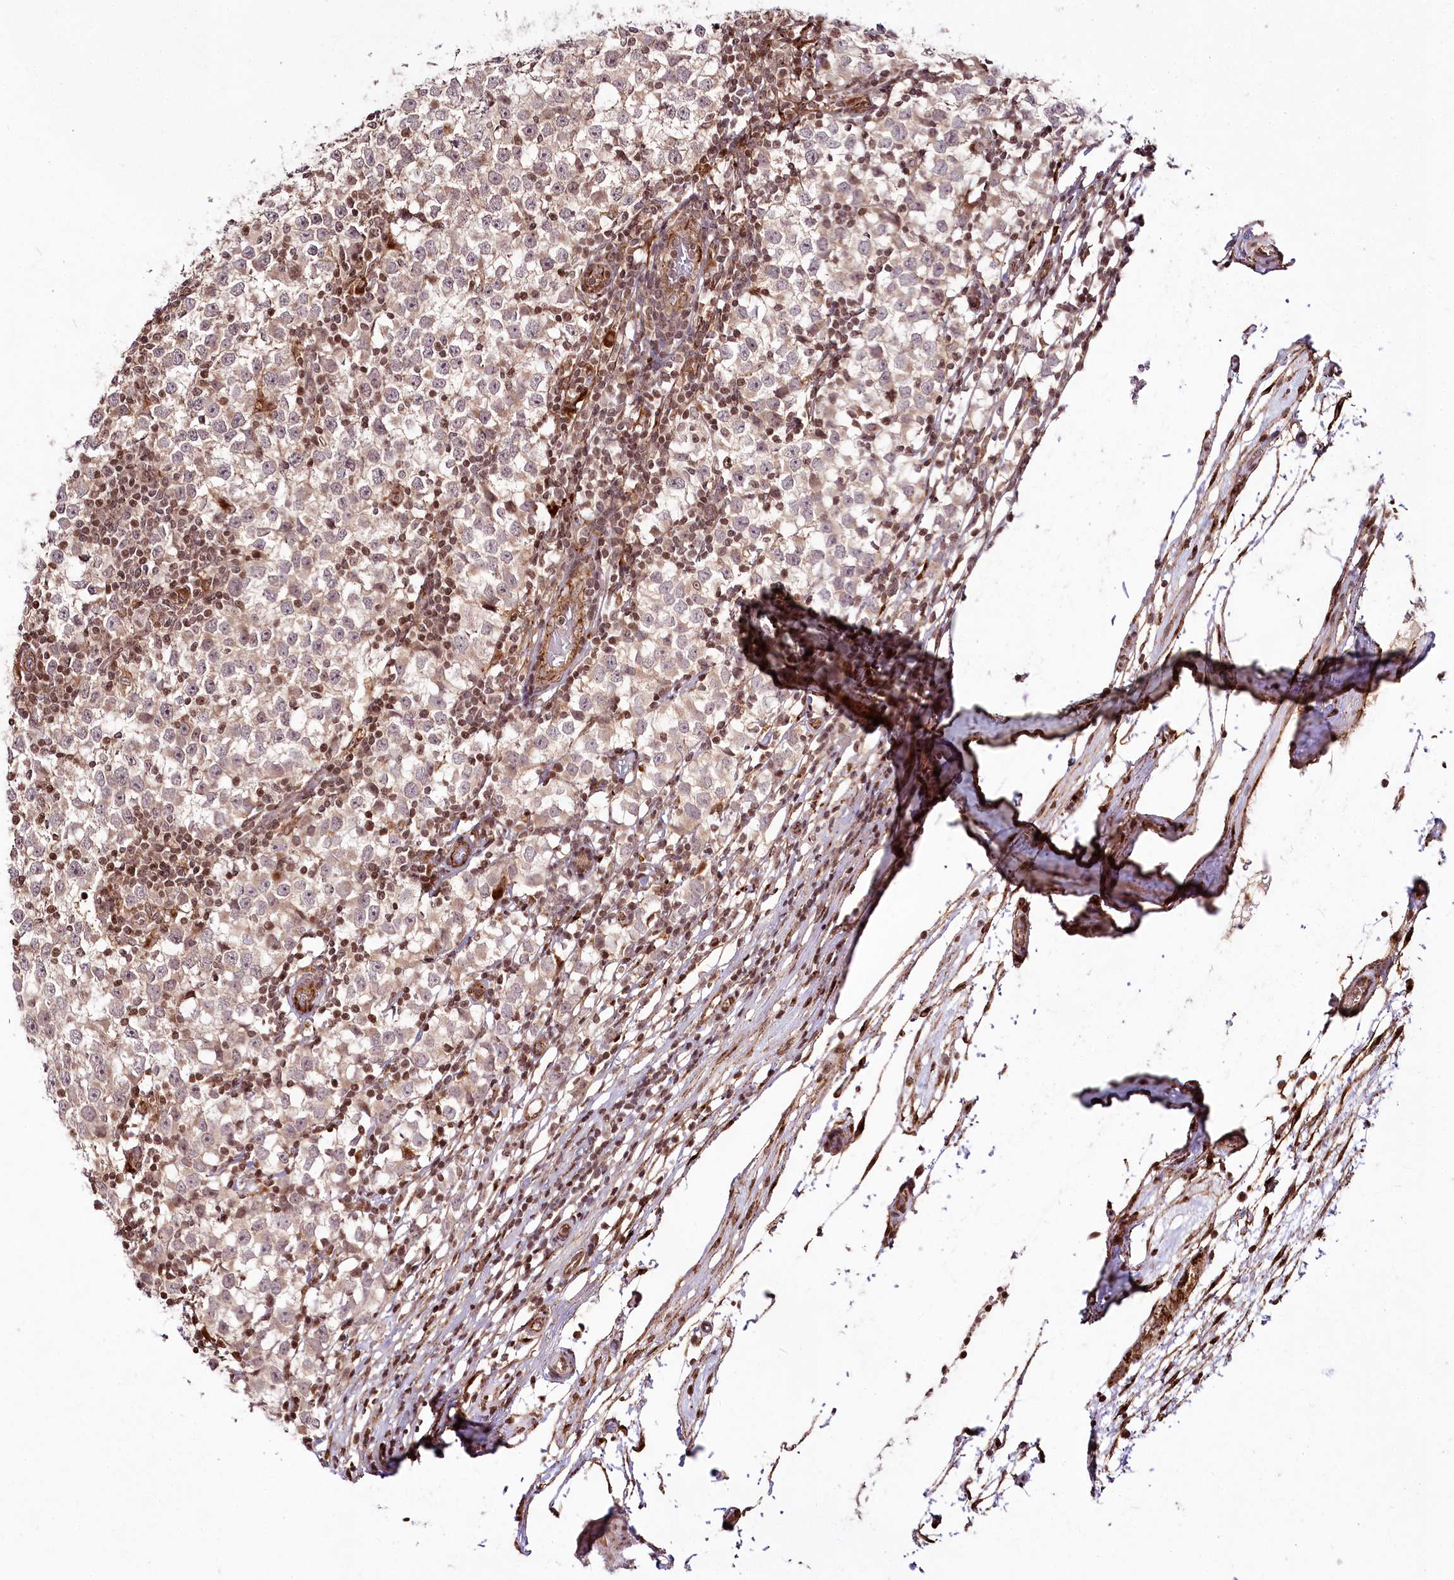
{"staining": {"intensity": "weak", "quantity": "25%-75%", "location": "cytoplasmic/membranous"}, "tissue": "testis cancer", "cell_type": "Tumor cells", "image_type": "cancer", "snomed": [{"axis": "morphology", "description": "Seminoma, NOS"}, {"axis": "topography", "description": "Testis"}], "caption": "Seminoma (testis) was stained to show a protein in brown. There is low levels of weak cytoplasmic/membranous expression in about 25%-75% of tumor cells. (brown staining indicates protein expression, while blue staining denotes nuclei).", "gene": "HOXC8", "patient": {"sex": "male", "age": 65}}